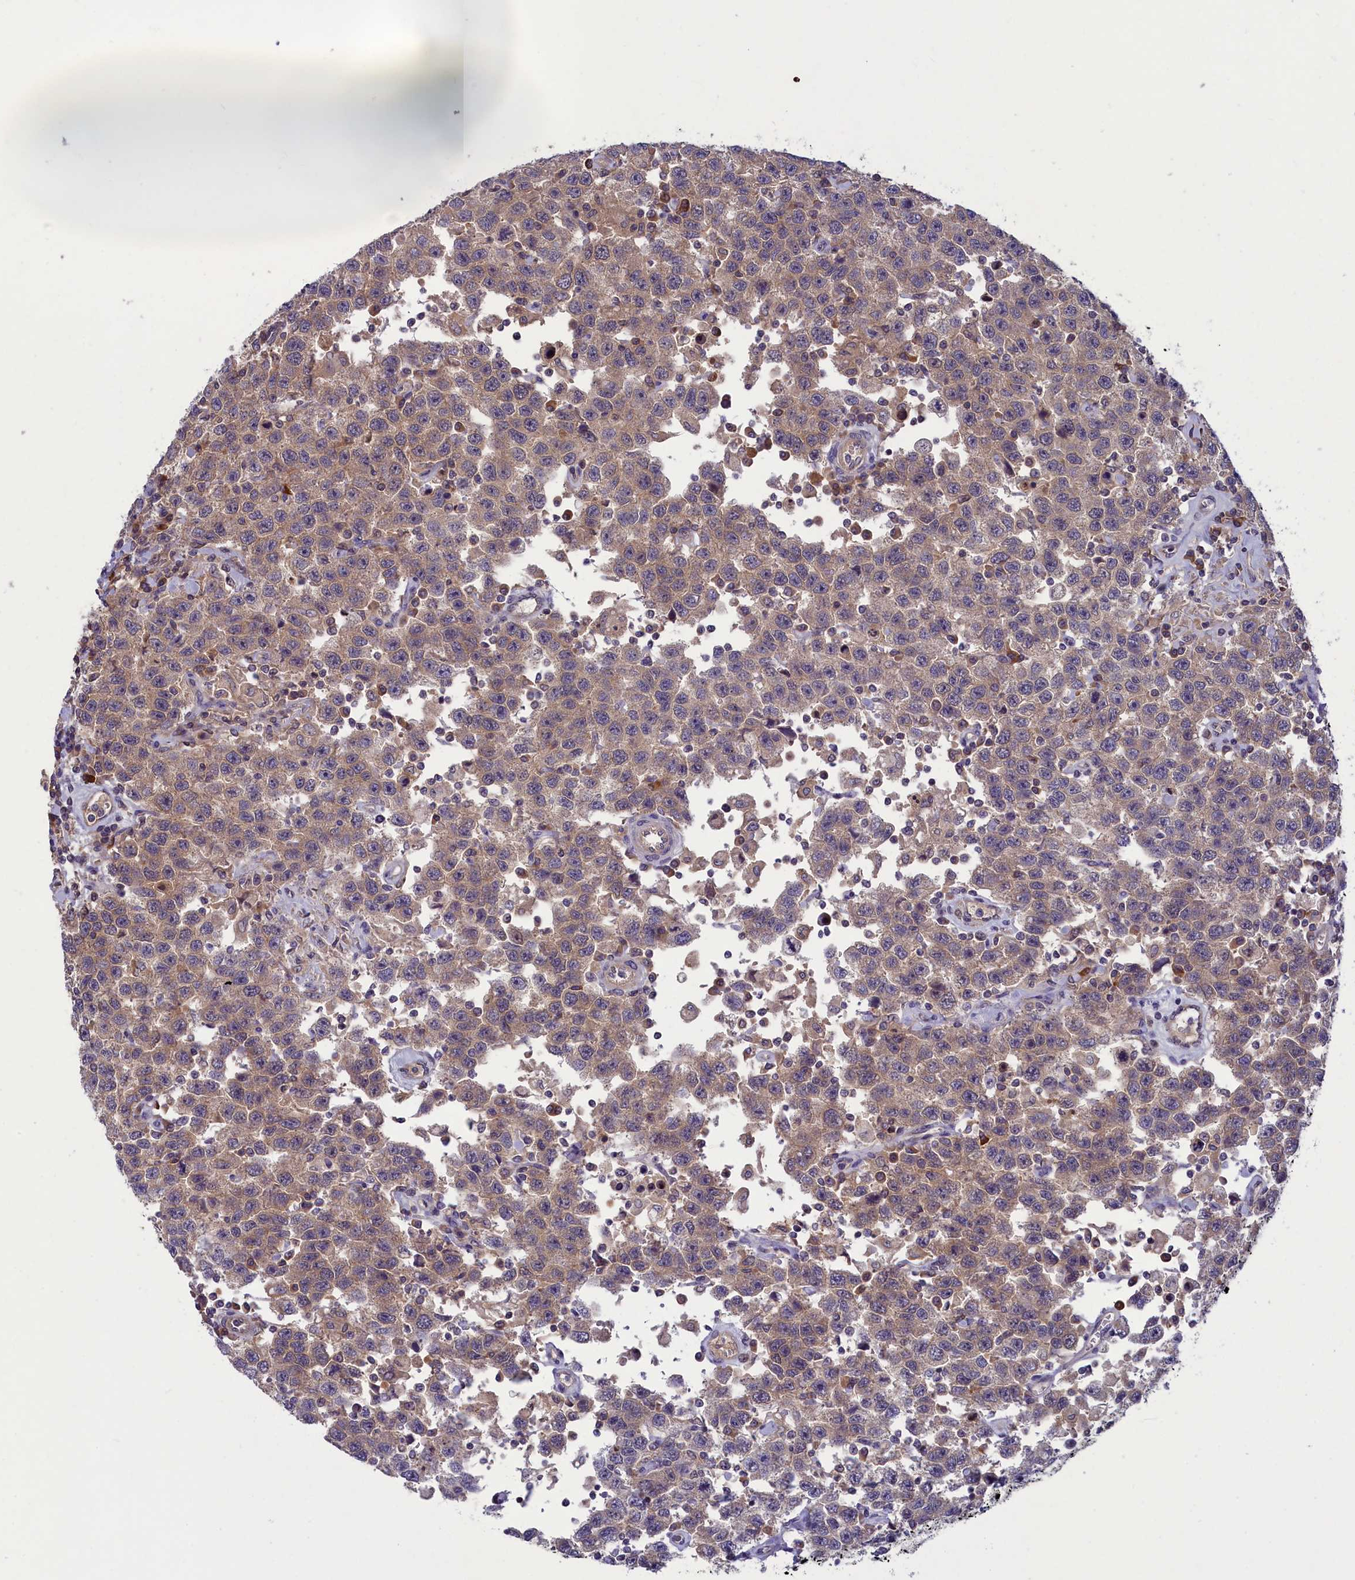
{"staining": {"intensity": "weak", "quantity": ">75%", "location": "cytoplasmic/membranous"}, "tissue": "testis cancer", "cell_type": "Tumor cells", "image_type": "cancer", "snomed": [{"axis": "morphology", "description": "Seminoma, NOS"}, {"axis": "topography", "description": "Testis"}], "caption": "Tumor cells reveal low levels of weak cytoplasmic/membranous positivity in approximately >75% of cells in testis cancer.", "gene": "NUBP1", "patient": {"sex": "male", "age": 41}}